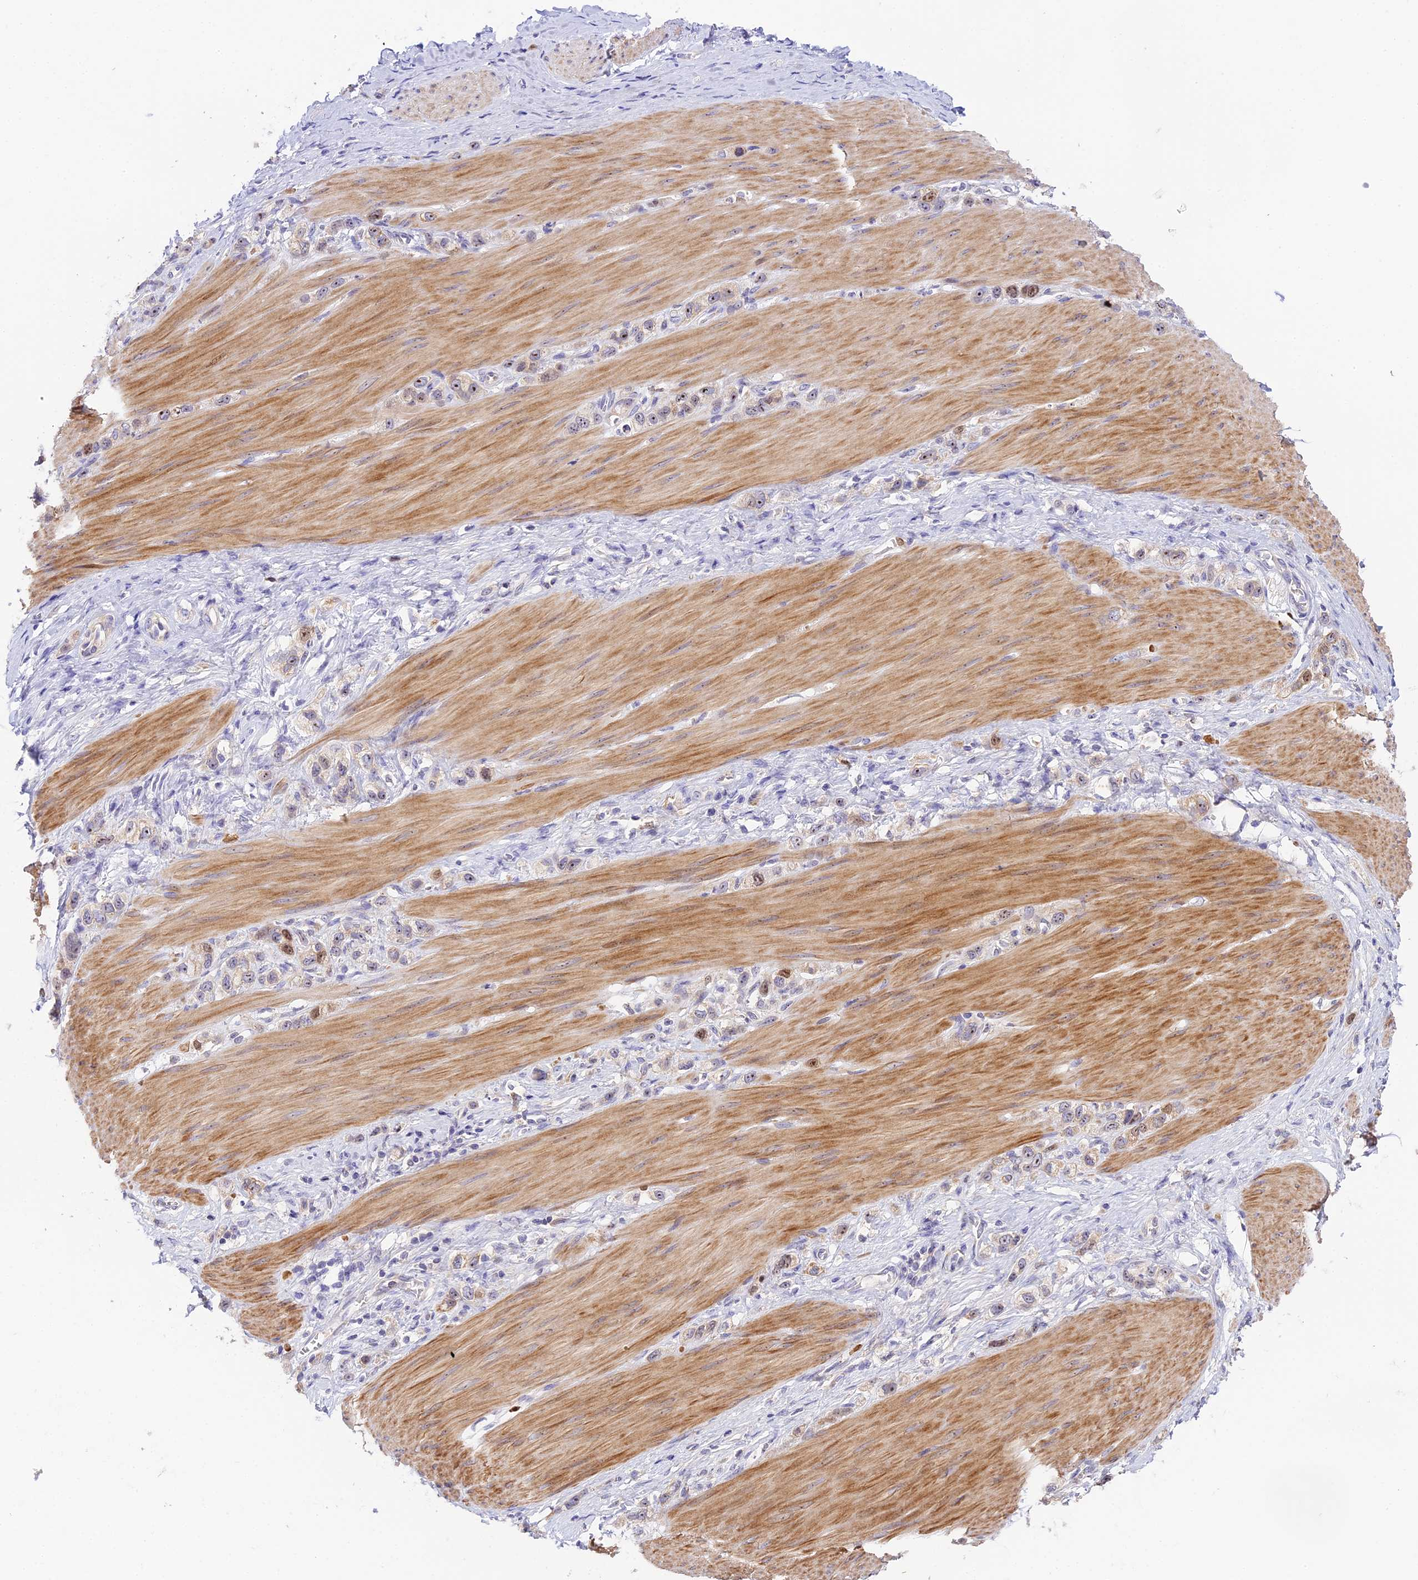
{"staining": {"intensity": "moderate", "quantity": "25%-75%", "location": "nuclear"}, "tissue": "stomach cancer", "cell_type": "Tumor cells", "image_type": "cancer", "snomed": [{"axis": "morphology", "description": "Adenocarcinoma, NOS"}, {"axis": "topography", "description": "Stomach"}], "caption": "Stomach cancer stained for a protein displays moderate nuclear positivity in tumor cells.", "gene": "RAD51", "patient": {"sex": "female", "age": 65}}